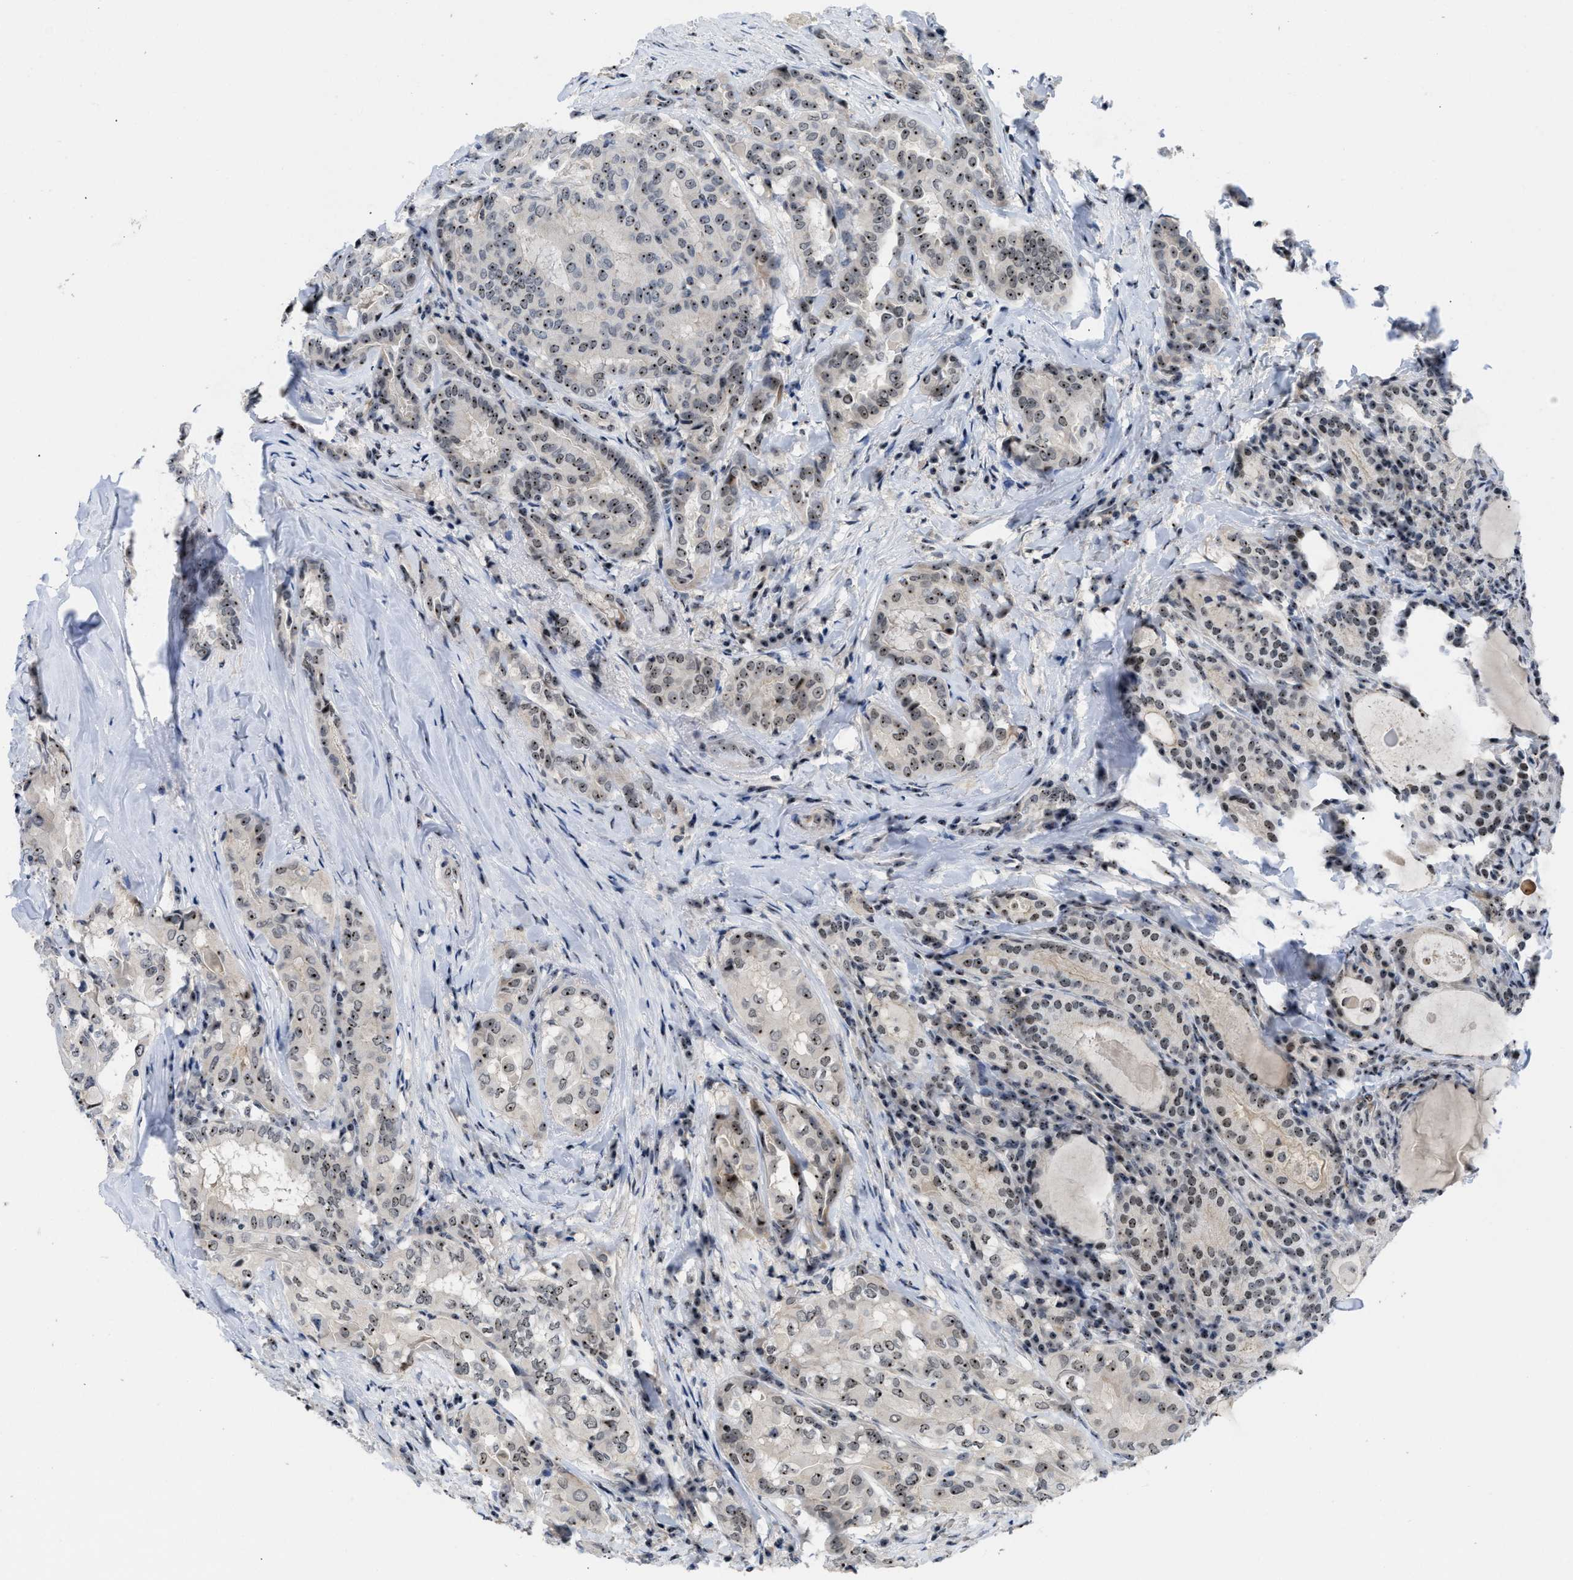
{"staining": {"intensity": "moderate", "quantity": "25%-75%", "location": "nuclear"}, "tissue": "thyroid cancer", "cell_type": "Tumor cells", "image_type": "cancer", "snomed": [{"axis": "morphology", "description": "Papillary adenocarcinoma, NOS"}, {"axis": "topography", "description": "Thyroid gland"}], "caption": "A brown stain highlights moderate nuclear expression of a protein in human thyroid papillary adenocarcinoma tumor cells.", "gene": "NOP58", "patient": {"sex": "female", "age": 42}}